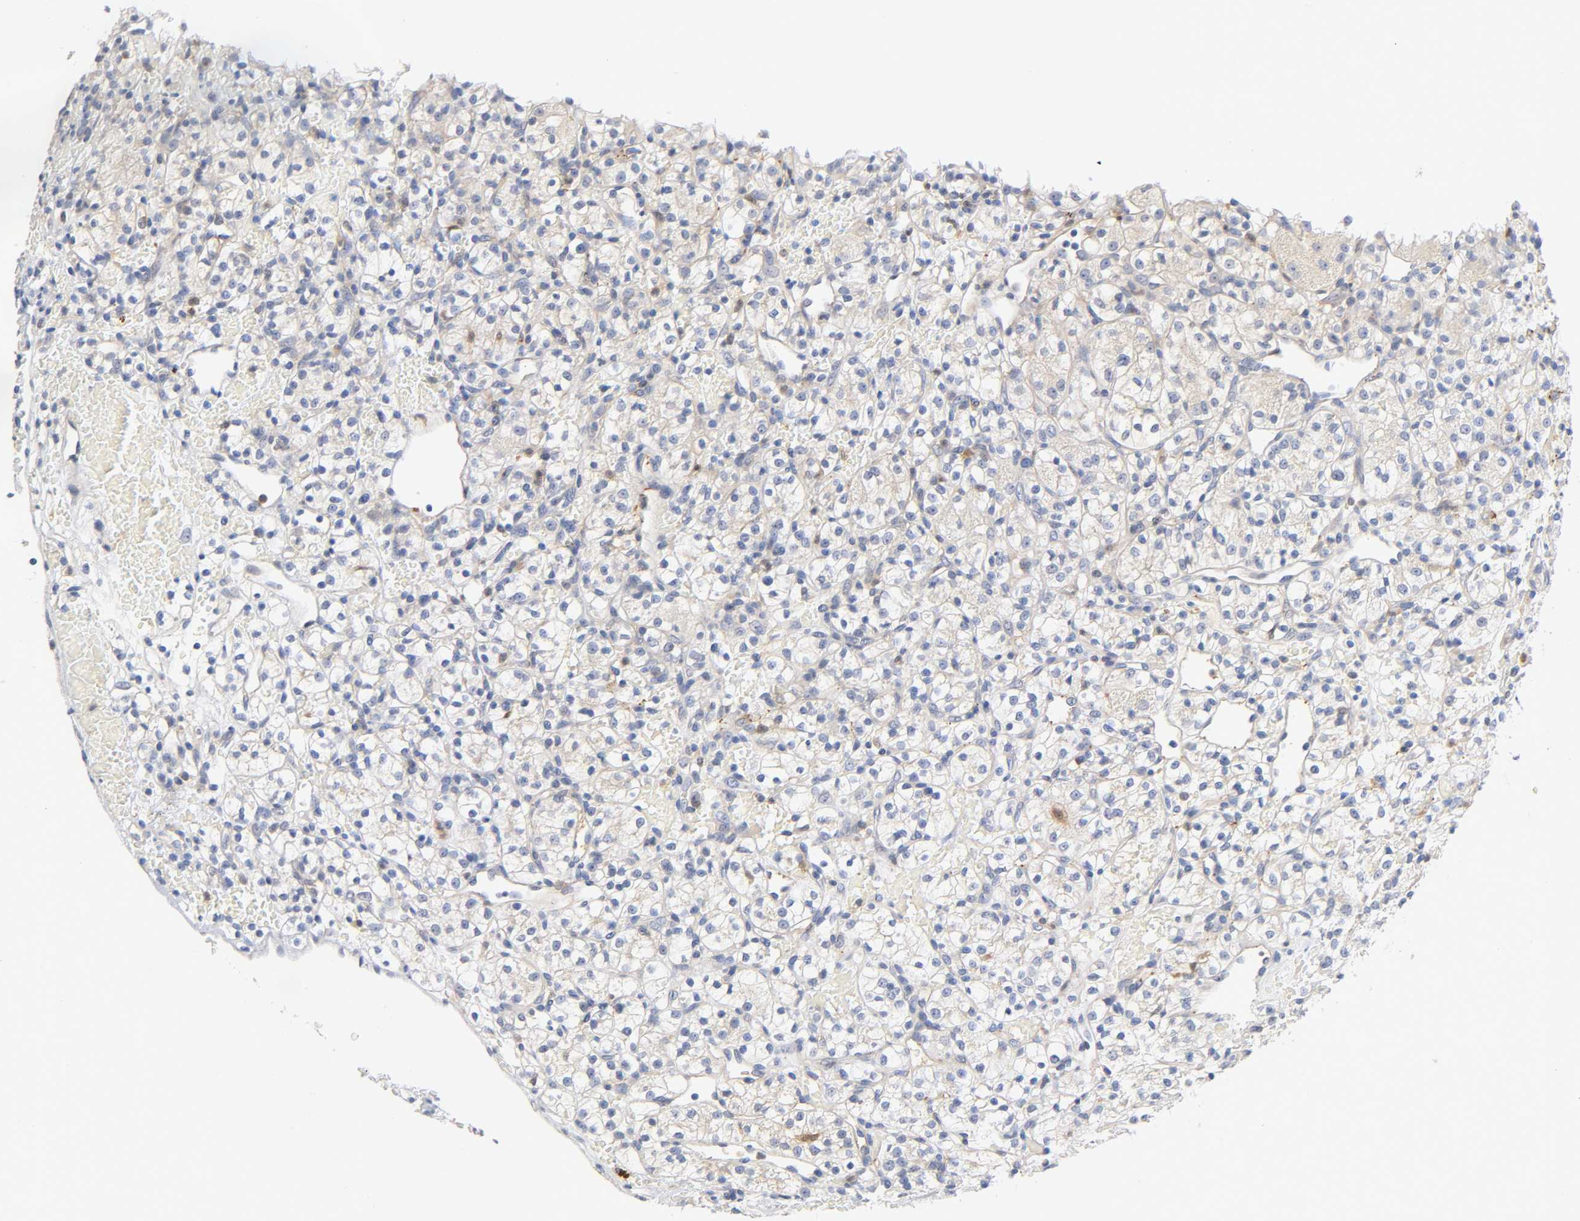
{"staining": {"intensity": "weak", "quantity": "<25%", "location": "cytoplasmic/membranous"}, "tissue": "renal cancer", "cell_type": "Tumor cells", "image_type": "cancer", "snomed": [{"axis": "morphology", "description": "Adenocarcinoma, NOS"}, {"axis": "topography", "description": "Kidney"}], "caption": "Immunohistochemical staining of human renal cancer (adenocarcinoma) reveals no significant positivity in tumor cells.", "gene": "IL18", "patient": {"sex": "female", "age": 60}}